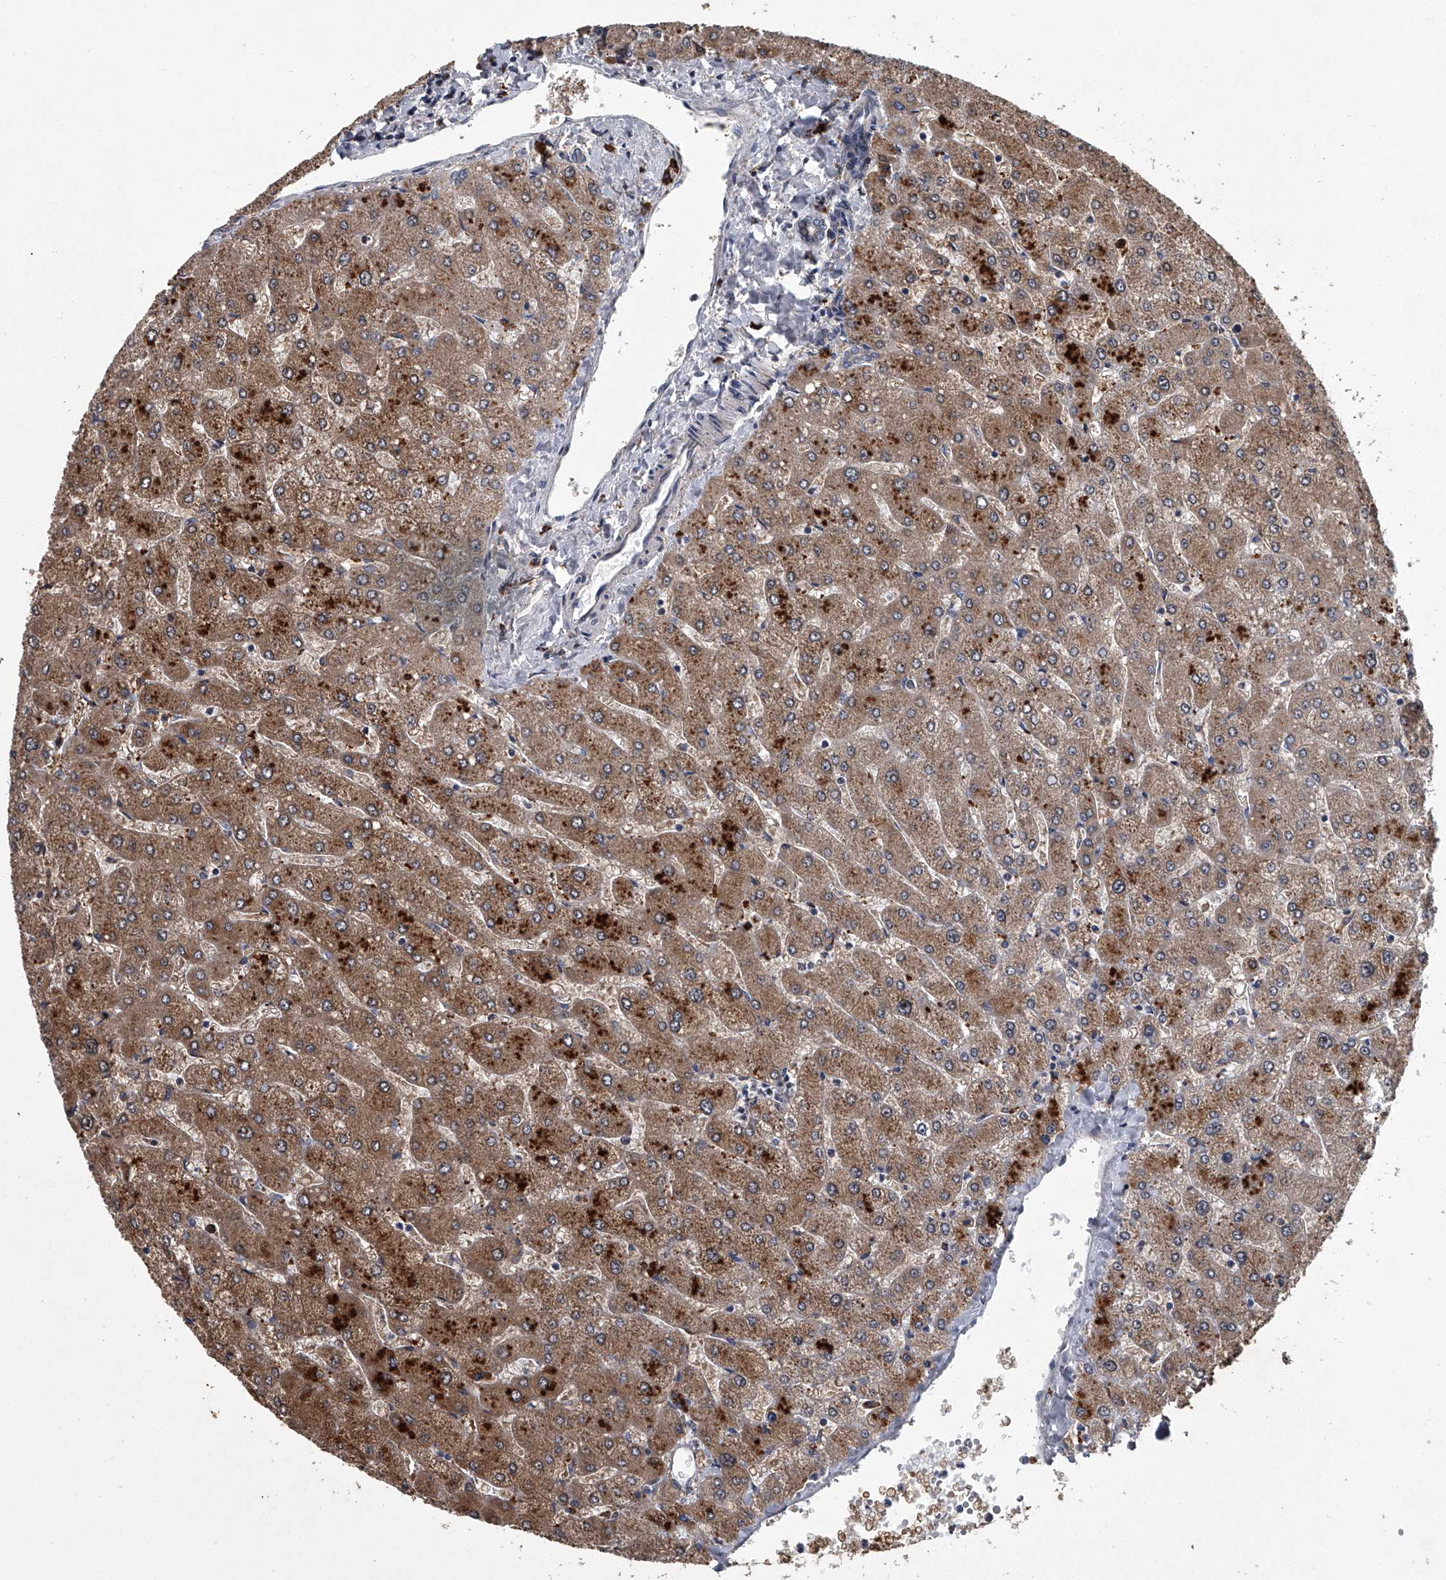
{"staining": {"intensity": "negative", "quantity": "none", "location": "none"}, "tissue": "liver", "cell_type": "Cholangiocytes", "image_type": "normal", "snomed": [{"axis": "morphology", "description": "Normal tissue, NOS"}, {"axis": "topography", "description": "Liver"}], "caption": "This histopathology image is of normal liver stained with immunohistochemistry to label a protein in brown with the nuclei are counter-stained blue. There is no positivity in cholangiocytes.", "gene": "TMEM63C", "patient": {"sex": "male", "age": 55}}